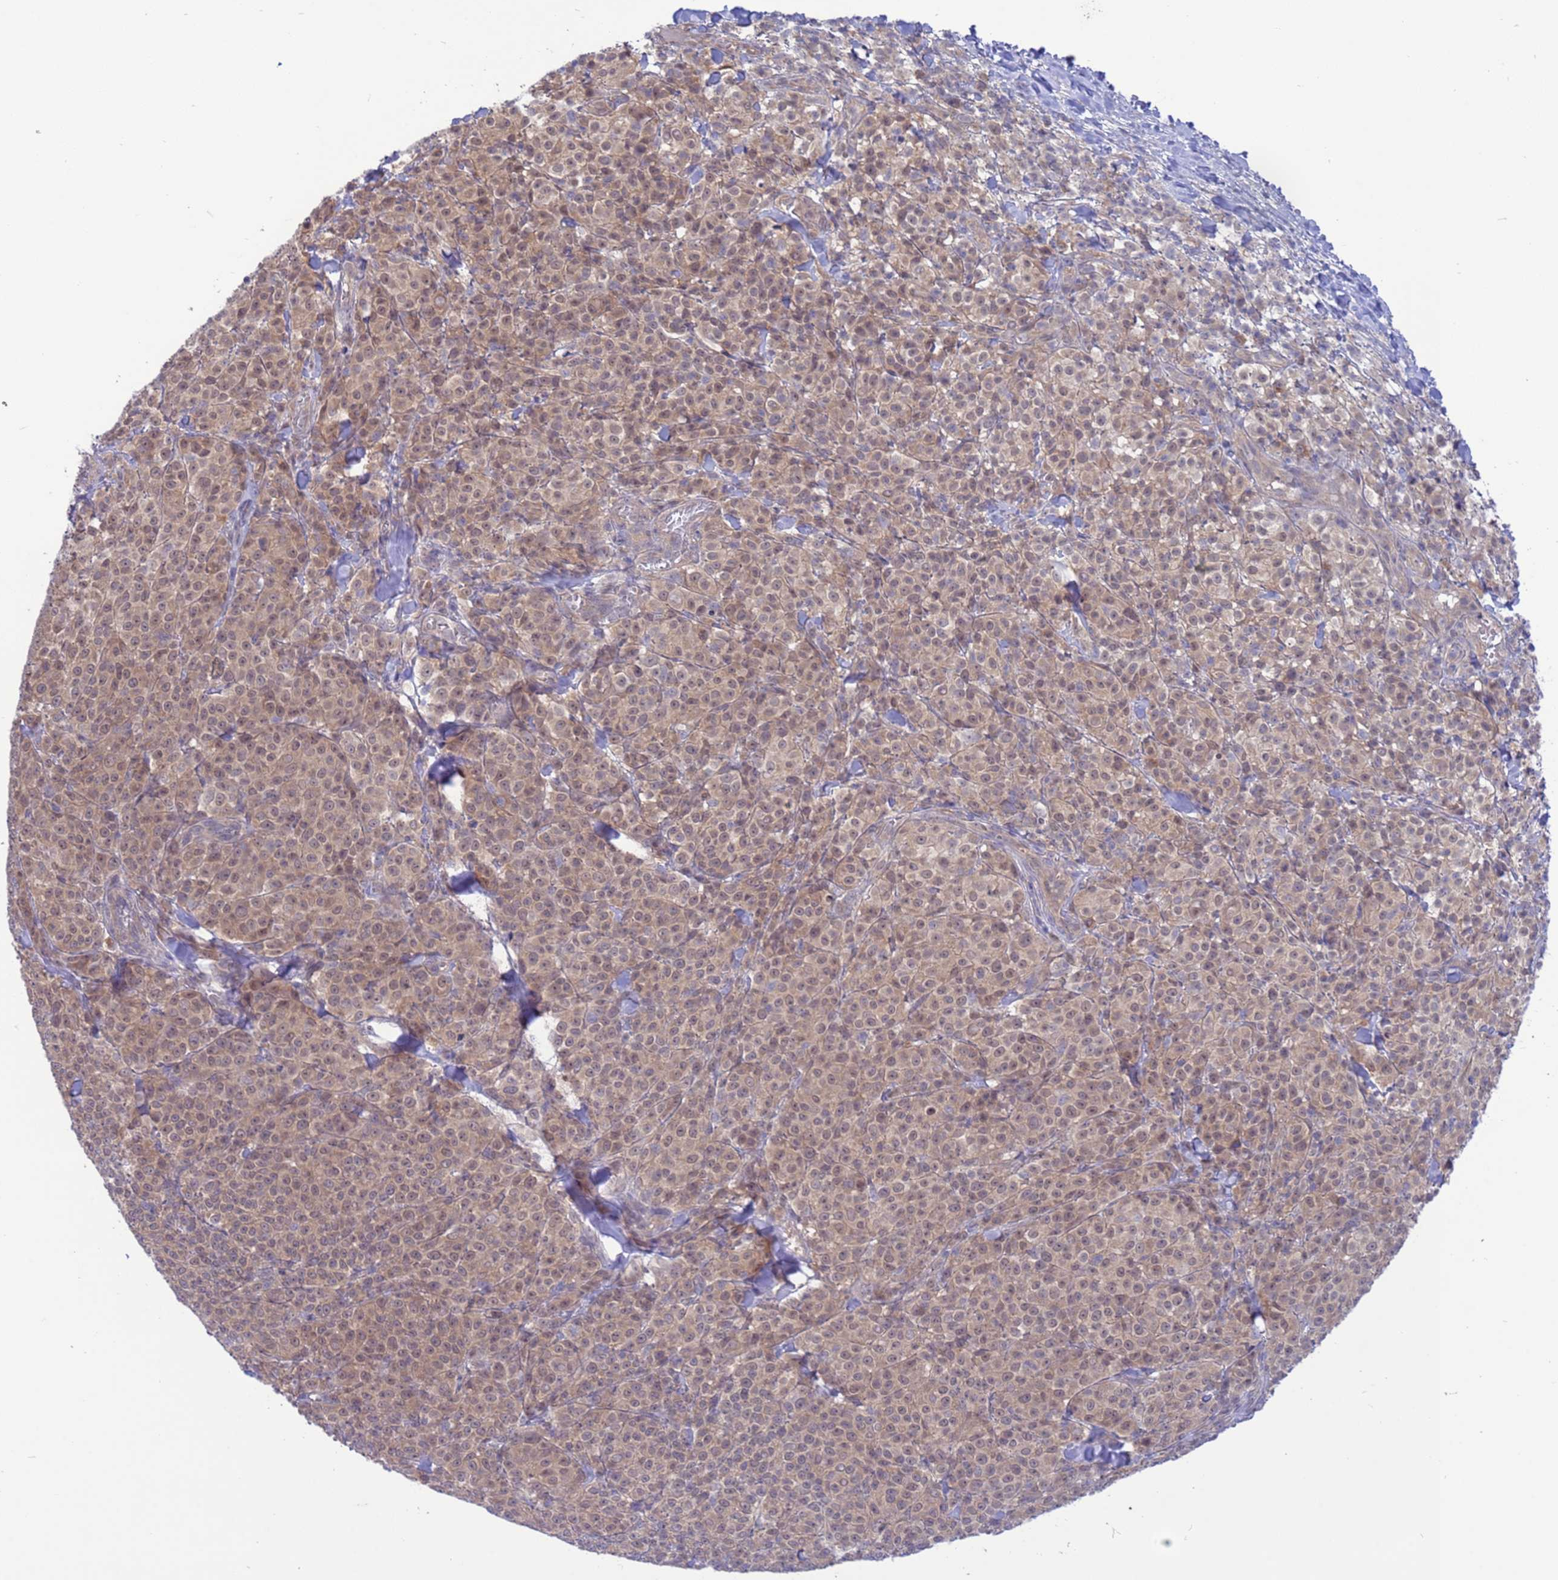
{"staining": {"intensity": "weak", "quantity": ">75%", "location": "cytoplasmic/membranous,nuclear"}, "tissue": "melanoma", "cell_type": "Tumor cells", "image_type": "cancer", "snomed": [{"axis": "morphology", "description": "Normal tissue, NOS"}, {"axis": "morphology", "description": "Malignant melanoma, NOS"}, {"axis": "topography", "description": "Skin"}], "caption": "Immunohistochemical staining of malignant melanoma shows low levels of weak cytoplasmic/membranous and nuclear protein positivity in about >75% of tumor cells. Immunohistochemistry (ihc) stains the protein in brown and the nuclei are stained blue.", "gene": "ZNF461", "patient": {"sex": "female", "age": 34}}